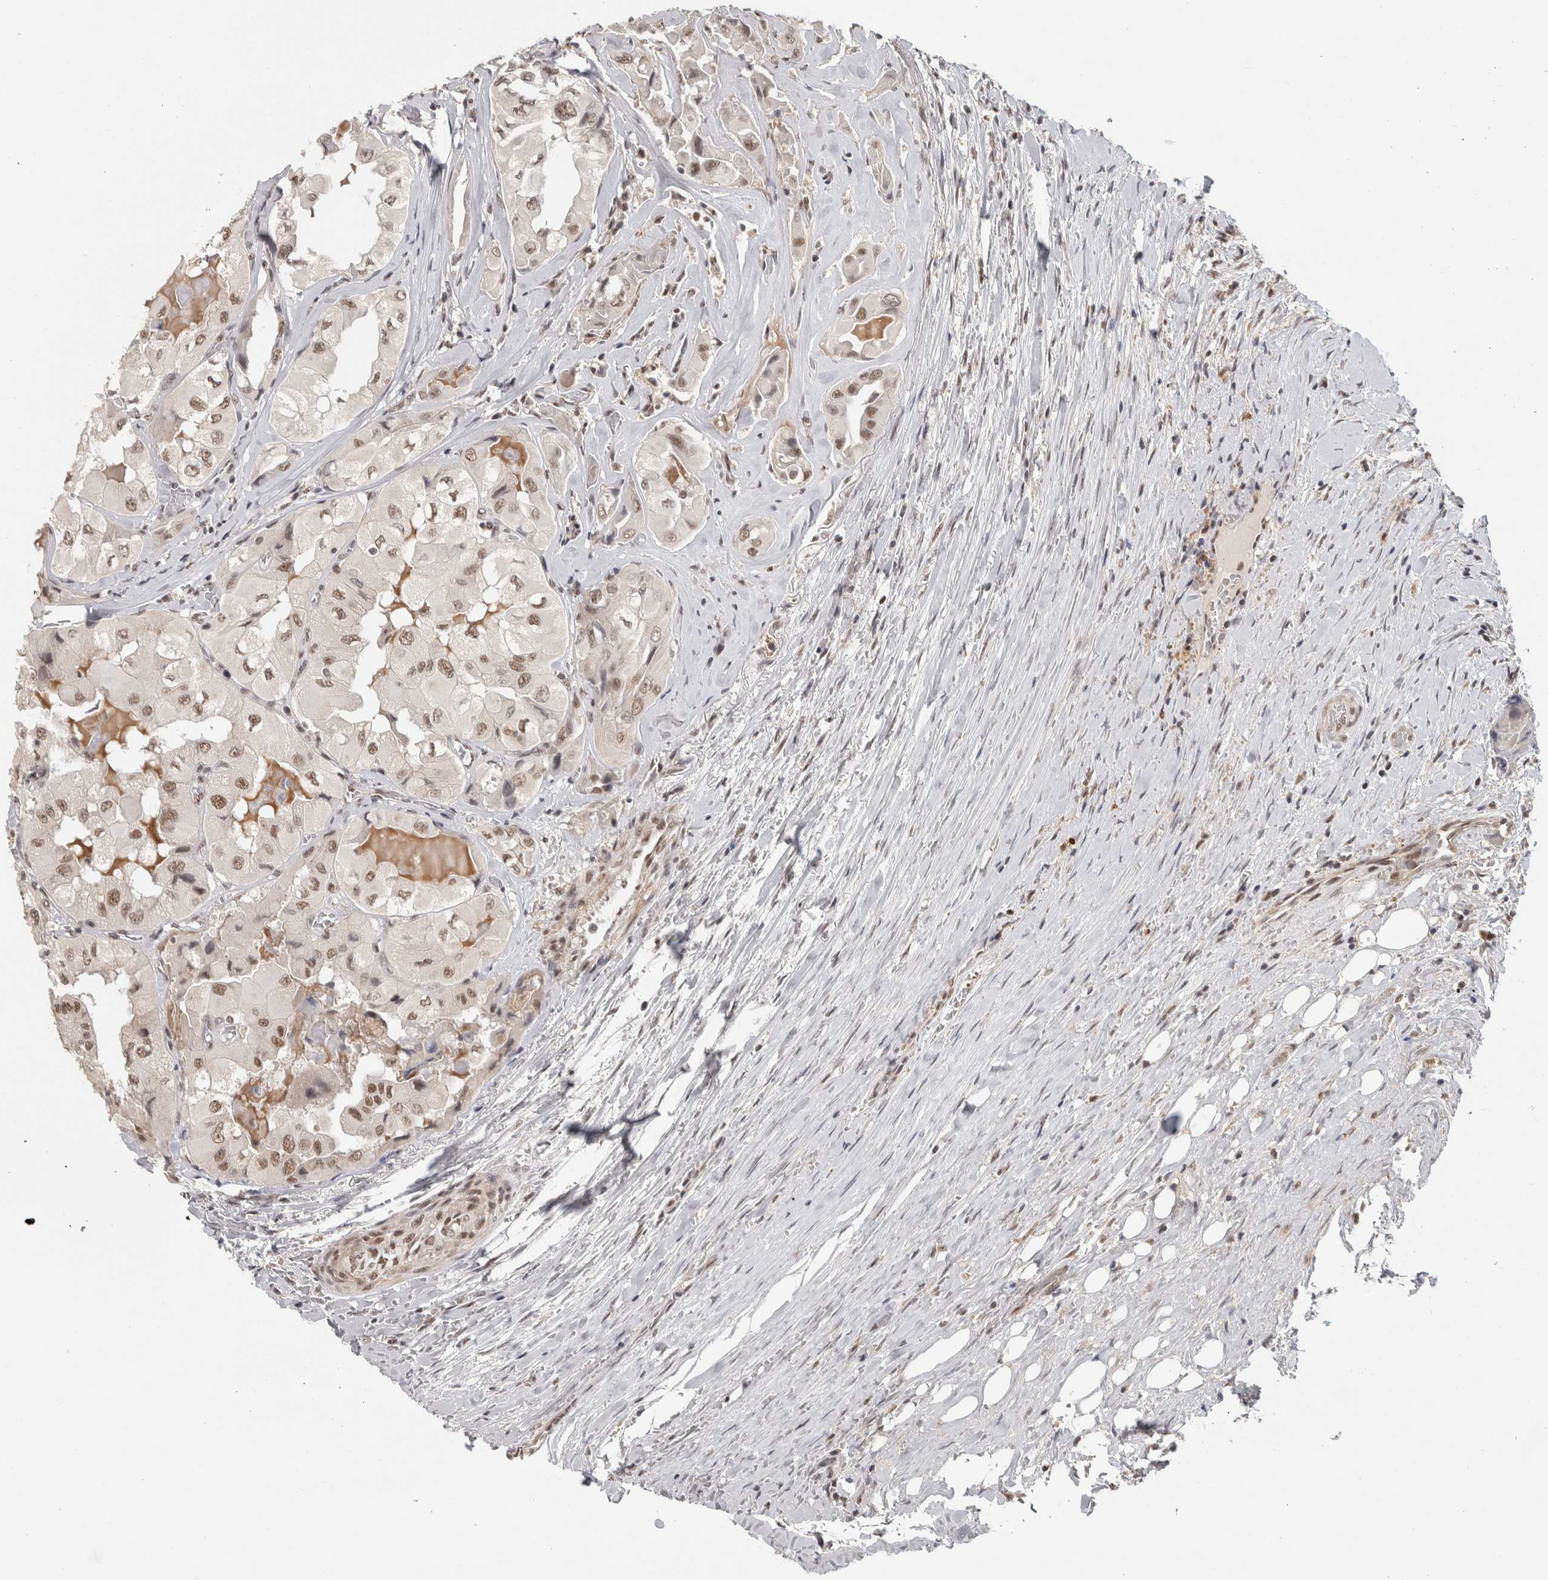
{"staining": {"intensity": "moderate", "quantity": "<25%", "location": "nuclear"}, "tissue": "thyroid cancer", "cell_type": "Tumor cells", "image_type": "cancer", "snomed": [{"axis": "morphology", "description": "Papillary adenocarcinoma, NOS"}, {"axis": "topography", "description": "Thyroid gland"}], "caption": "Human papillary adenocarcinoma (thyroid) stained with a brown dye shows moderate nuclear positive staining in about <25% of tumor cells.", "gene": "ZNF830", "patient": {"sex": "female", "age": 59}}